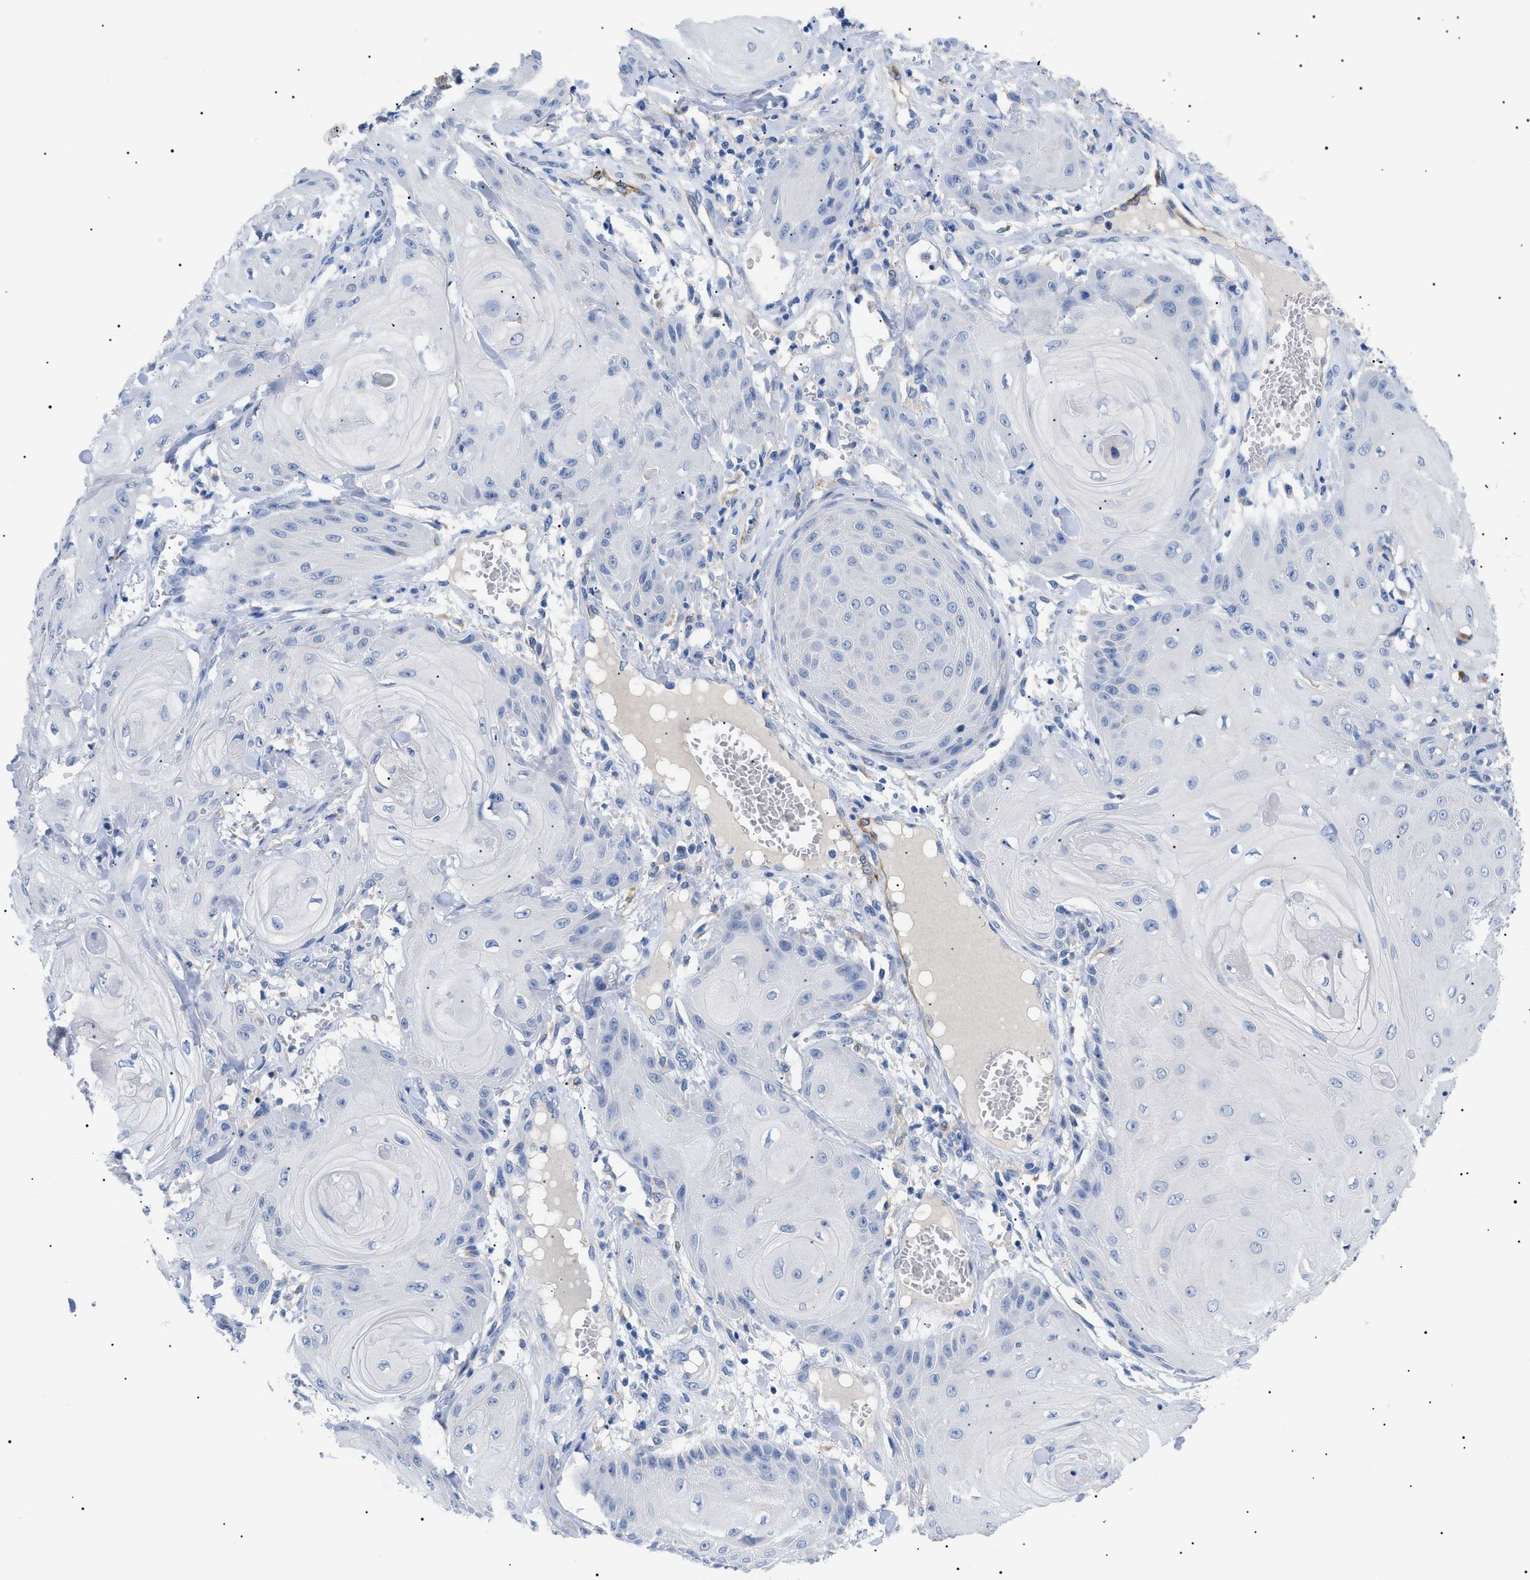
{"staining": {"intensity": "negative", "quantity": "none", "location": "none"}, "tissue": "skin cancer", "cell_type": "Tumor cells", "image_type": "cancer", "snomed": [{"axis": "morphology", "description": "Squamous cell carcinoma, NOS"}, {"axis": "topography", "description": "Skin"}], "caption": "This is a image of immunohistochemistry staining of squamous cell carcinoma (skin), which shows no positivity in tumor cells.", "gene": "ACKR1", "patient": {"sex": "male", "age": 74}}